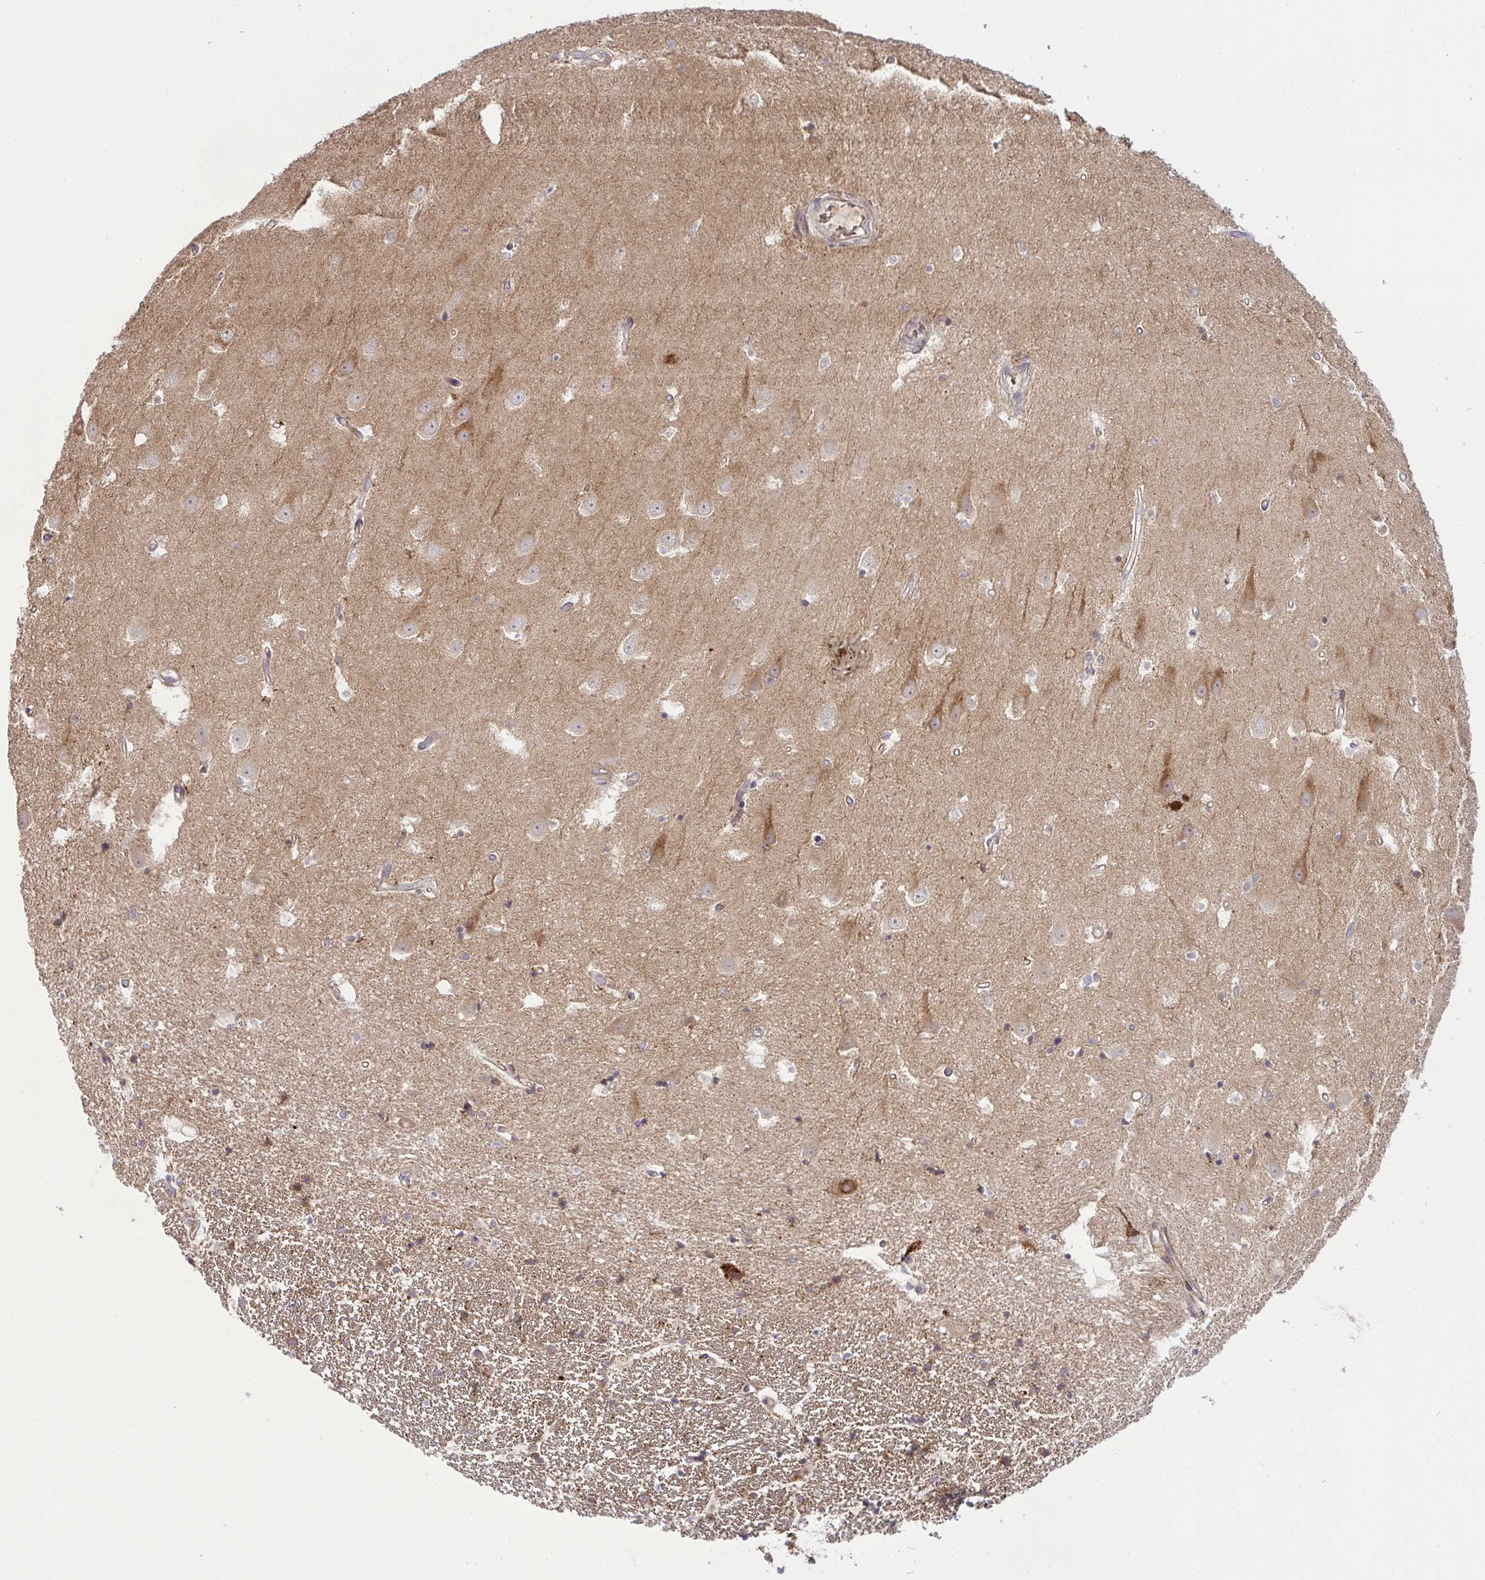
{"staining": {"intensity": "moderate", "quantity": "<25%", "location": "cytoplasmic/membranous"}, "tissue": "hippocampus", "cell_type": "Glial cells", "image_type": "normal", "snomed": [{"axis": "morphology", "description": "Normal tissue, NOS"}, {"axis": "topography", "description": "Hippocampus"}], "caption": "The micrograph demonstrates a brown stain indicating the presence of a protein in the cytoplasmic/membranous of glial cells in hippocampus.", "gene": "SLC9A6", "patient": {"sex": "male", "age": 63}}